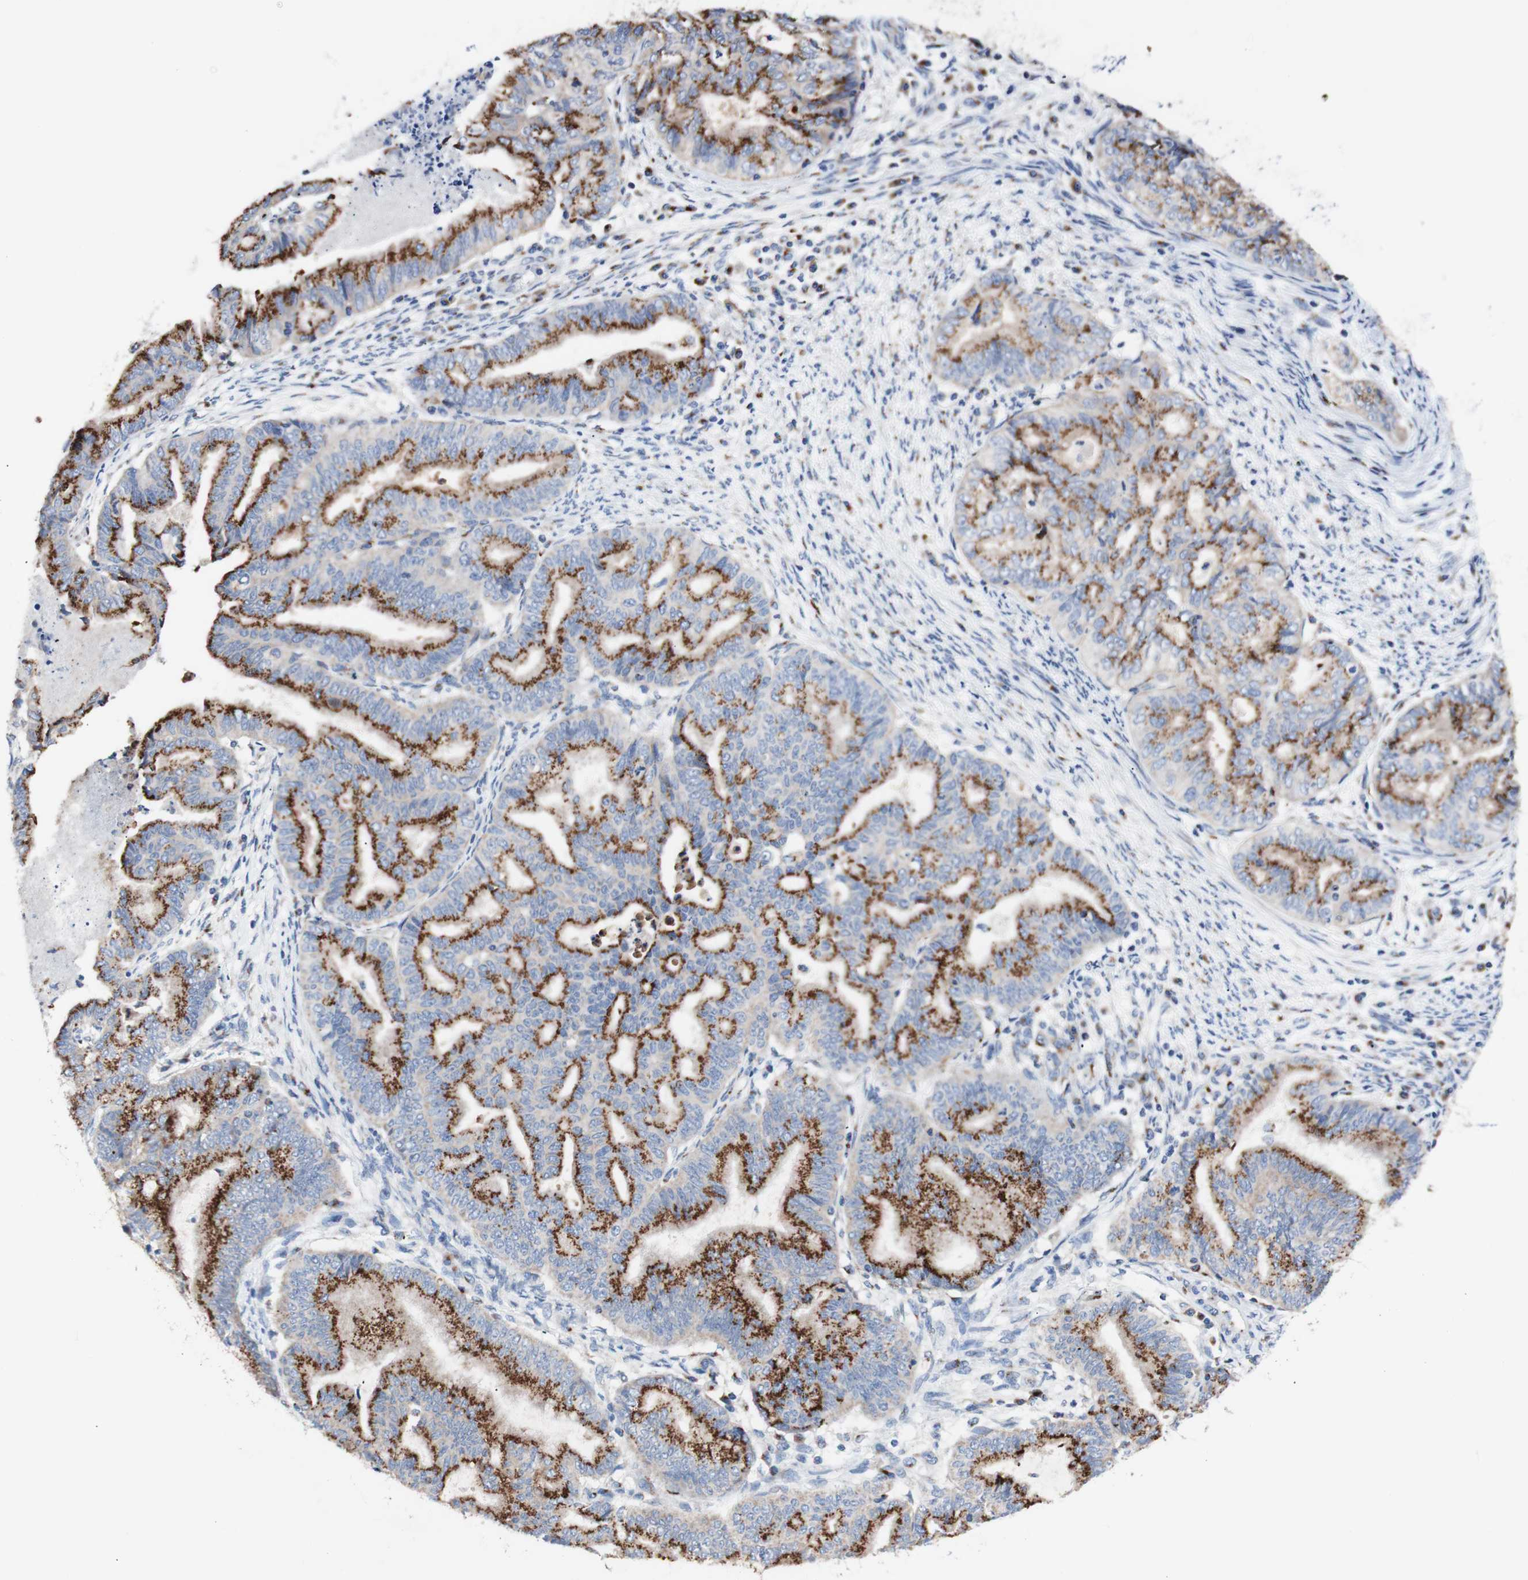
{"staining": {"intensity": "moderate", "quantity": ">75%", "location": "cytoplasmic/membranous"}, "tissue": "endometrial cancer", "cell_type": "Tumor cells", "image_type": "cancer", "snomed": [{"axis": "morphology", "description": "Adenocarcinoma, NOS"}, {"axis": "topography", "description": "Endometrium"}], "caption": "DAB (3,3'-diaminobenzidine) immunohistochemical staining of human adenocarcinoma (endometrial) displays moderate cytoplasmic/membranous protein expression in approximately >75% of tumor cells. Nuclei are stained in blue.", "gene": "GALNT2", "patient": {"sex": "female", "age": 79}}